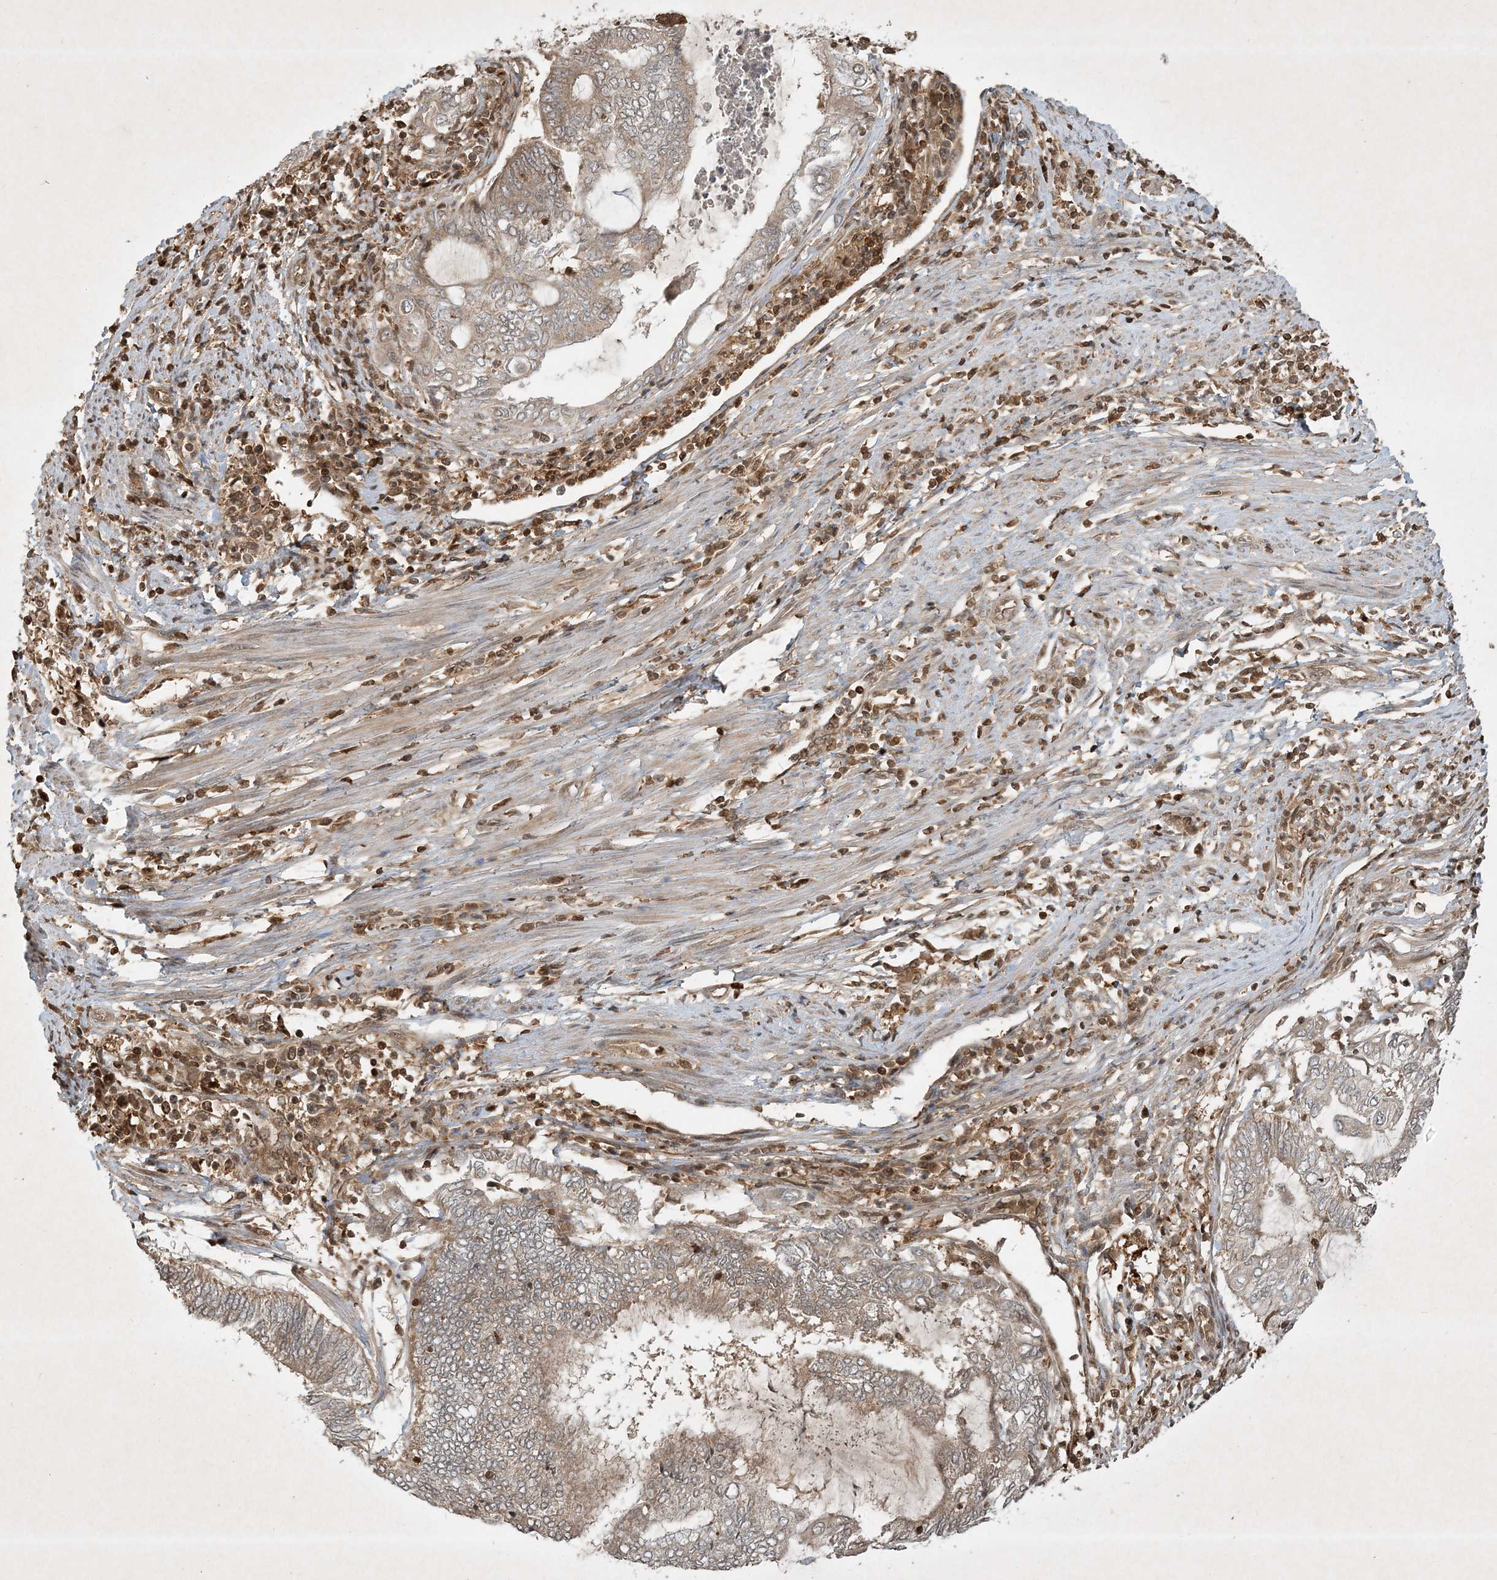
{"staining": {"intensity": "weak", "quantity": "25%-75%", "location": "cytoplasmic/membranous"}, "tissue": "endometrial cancer", "cell_type": "Tumor cells", "image_type": "cancer", "snomed": [{"axis": "morphology", "description": "Adenocarcinoma, NOS"}, {"axis": "topography", "description": "Uterus"}, {"axis": "topography", "description": "Endometrium"}], "caption": "DAB immunohistochemical staining of adenocarcinoma (endometrial) shows weak cytoplasmic/membranous protein staining in about 25%-75% of tumor cells.", "gene": "PLTP", "patient": {"sex": "female", "age": 70}}